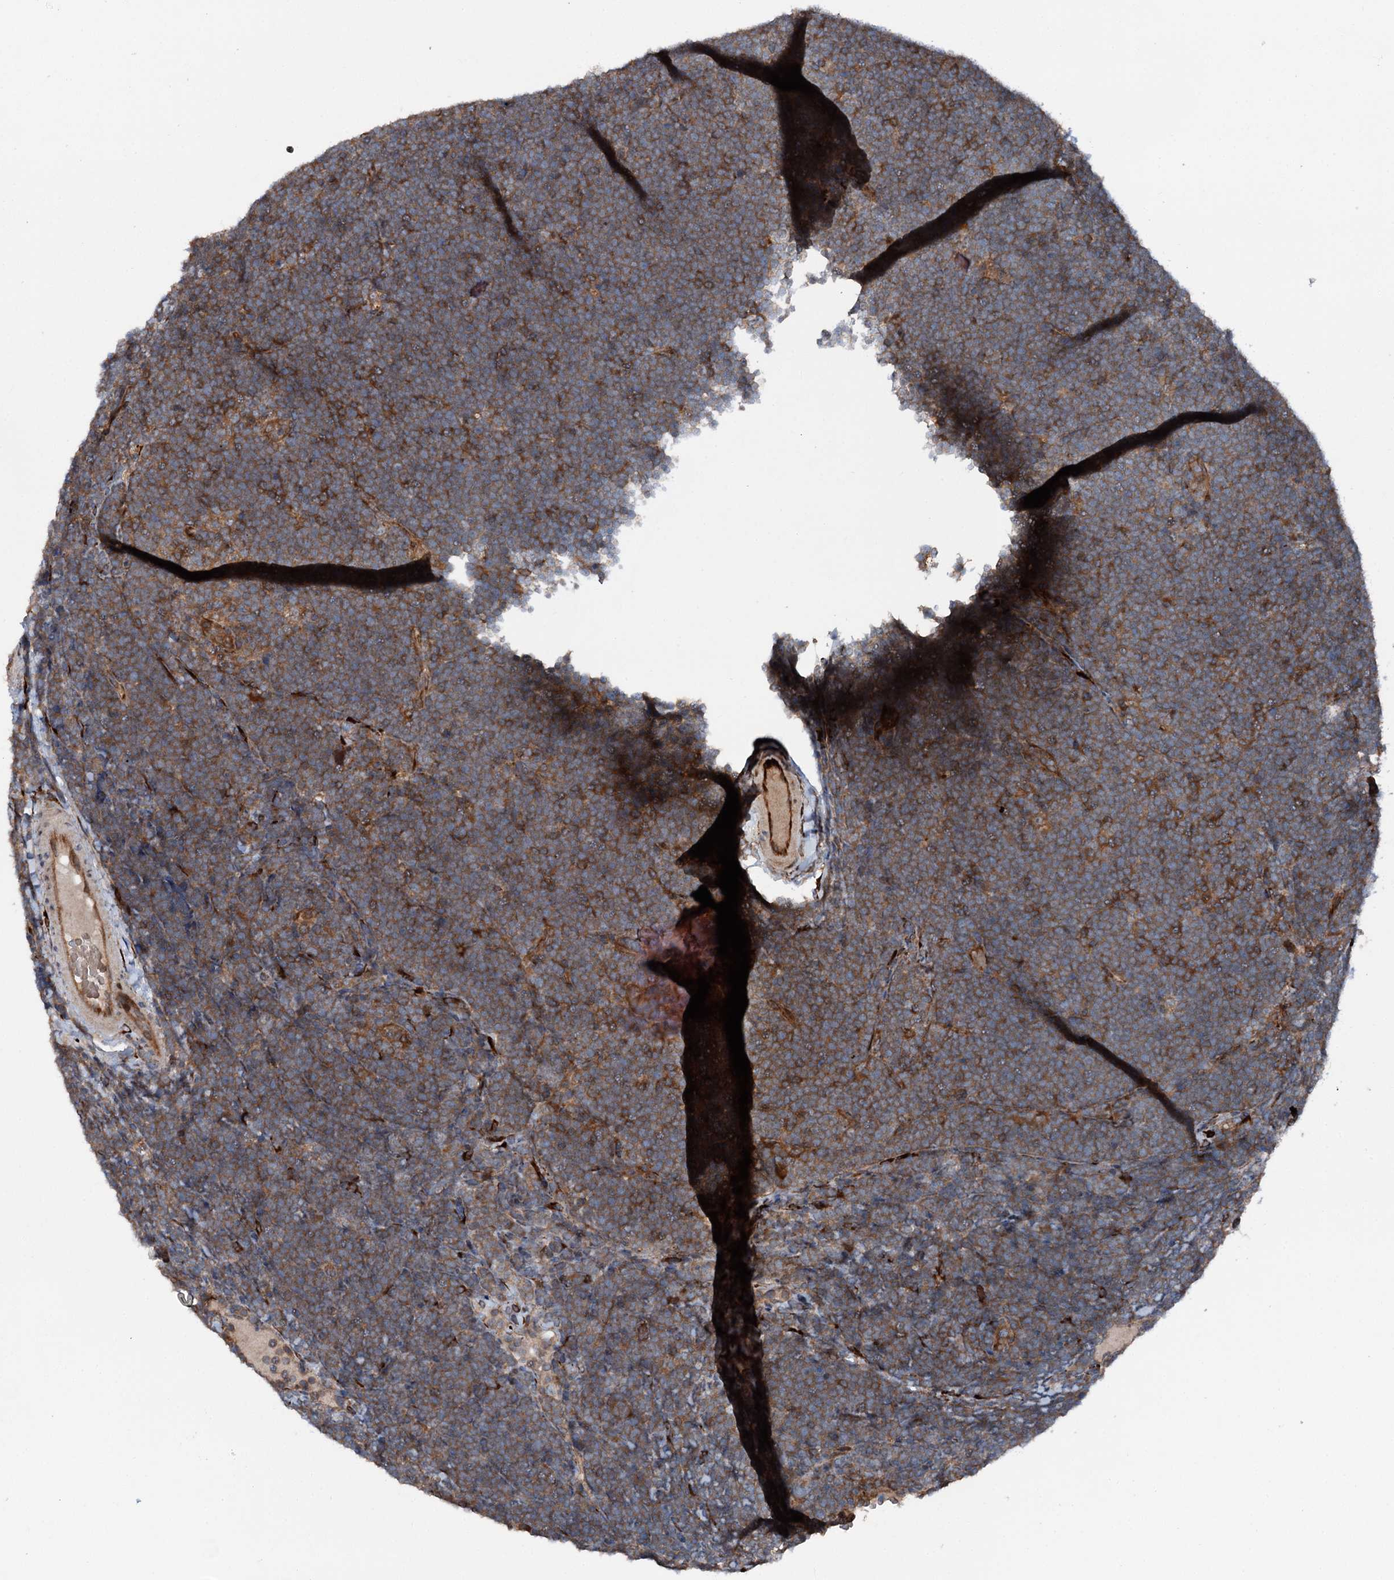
{"staining": {"intensity": "moderate", "quantity": "25%-75%", "location": "cytoplasmic/membranous"}, "tissue": "lymphoma", "cell_type": "Tumor cells", "image_type": "cancer", "snomed": [{"axis": "morphology", "description": "Malignant lymphoma, non-Hodgkin's type, High grade"}, {"axis": "topography", "description": "Lymph node"}], "caption": "Immunohistochemistry micrograph of neoplastic tissue: human malignant lymphoma, non-Hodgkin's type (high-grade) stained using immunohistochemistry demonstrates medium levels of moderate protein expression localized specifically in the cytoplasmic/membranous of tumor cells, appearing as a cytoplasmic/membranous brown color.", "gene": "DDIAS", "patient": {"sex": "male", "age": 13}}